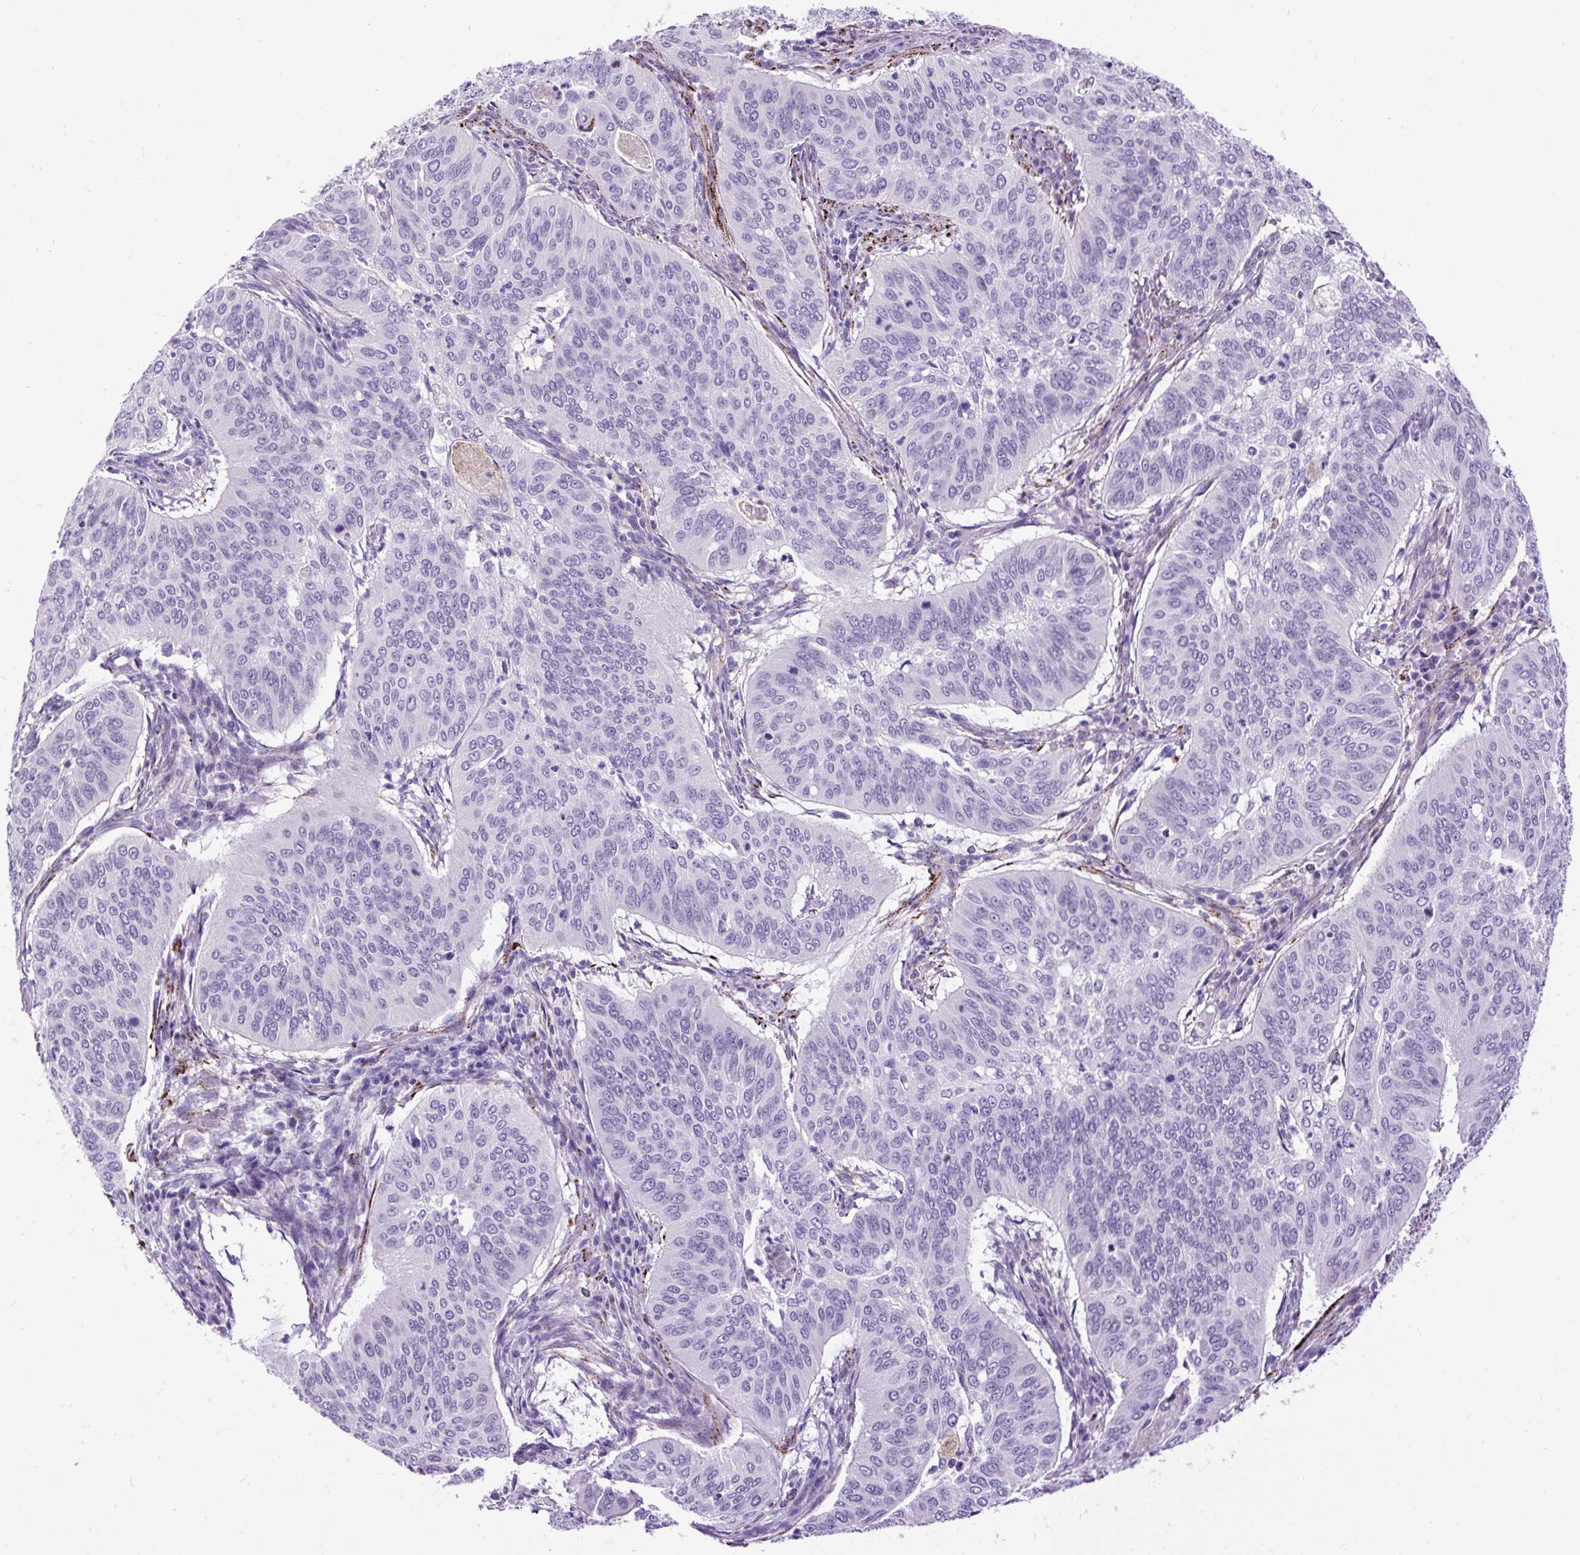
{"staining": {"intensity": "negative", "quantity": "none", "location": "none"}, "tissue": "cervical cancer", "cell_type": "Tumor cells", "image_type": "cancer", "snomed": [{"axis": "morphology", "description": "Normal tissue, NOS"}, {"axis": "morphology", "description": "Squamous cell carcinoma, NOS"}, {"axis": "topography", "description": "Cervix"}], "caption": "An immunohistochemistry photomicrograph of cervical squamous cell carcinoma is shown. There is no staining in tumor cells of cervical squamous cell carcinoma.", "gene": "ZNF256", "patient": {"sex": "female", "age": 39}}